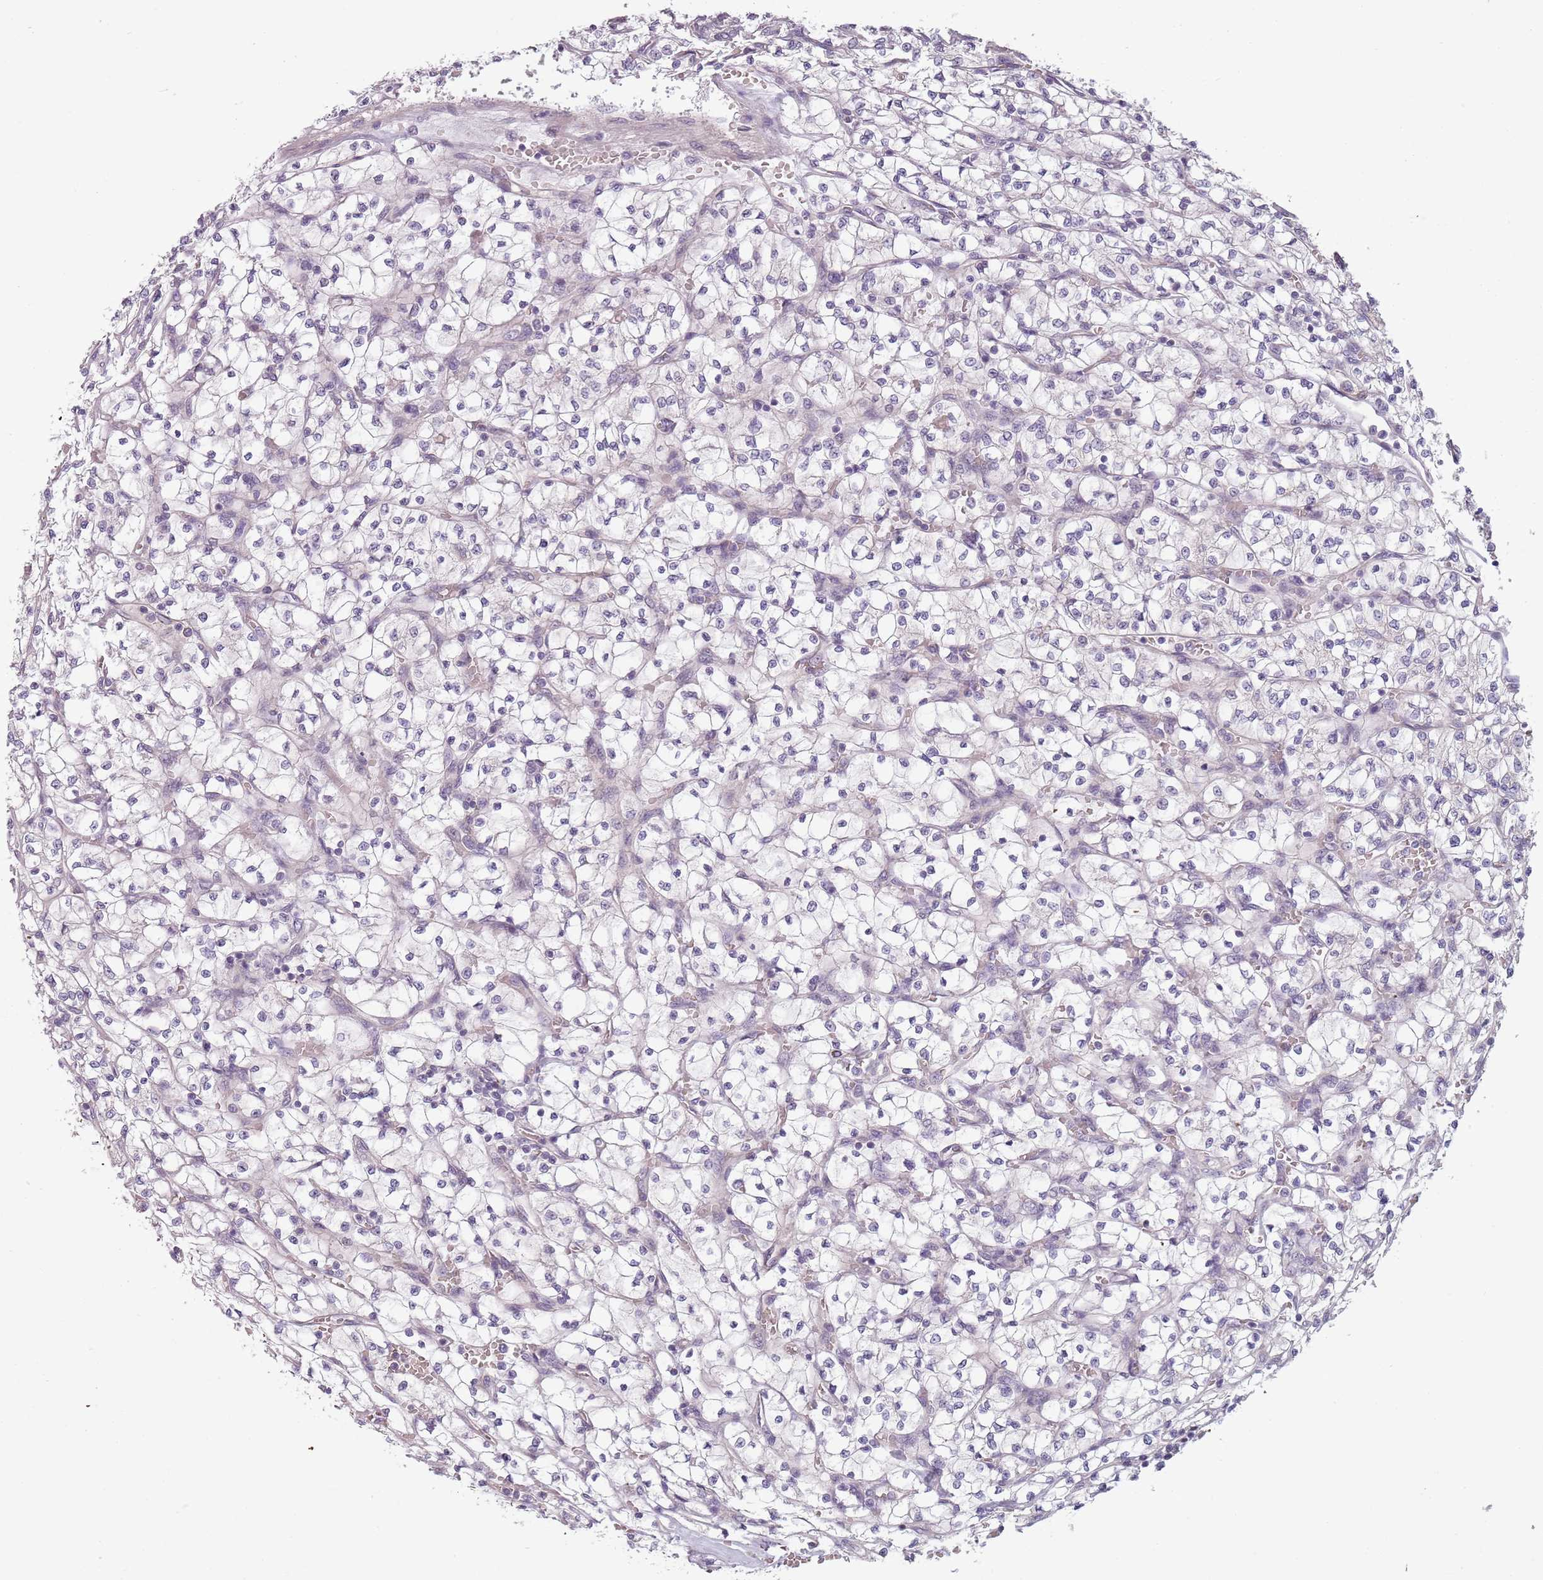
{"staining": {"intensity": "negative", "quantity": "none", "location": "none"}, "tissue": "renal cancer", "cell_type": "Tumor cells", "image_type": "cancer", "snomed": [{"axis": "morphology", "description": "Adenocarcinoma, NOS"}, {"axis": "topography", "description": "Kidney"}], "caption": "Immunohistochemical staining of renal cancer (adenocarcinoma) reveals no significant expression in tumor cells.", "gene": "TLCD2", "patient": {"sex": "female", "age": 64}}